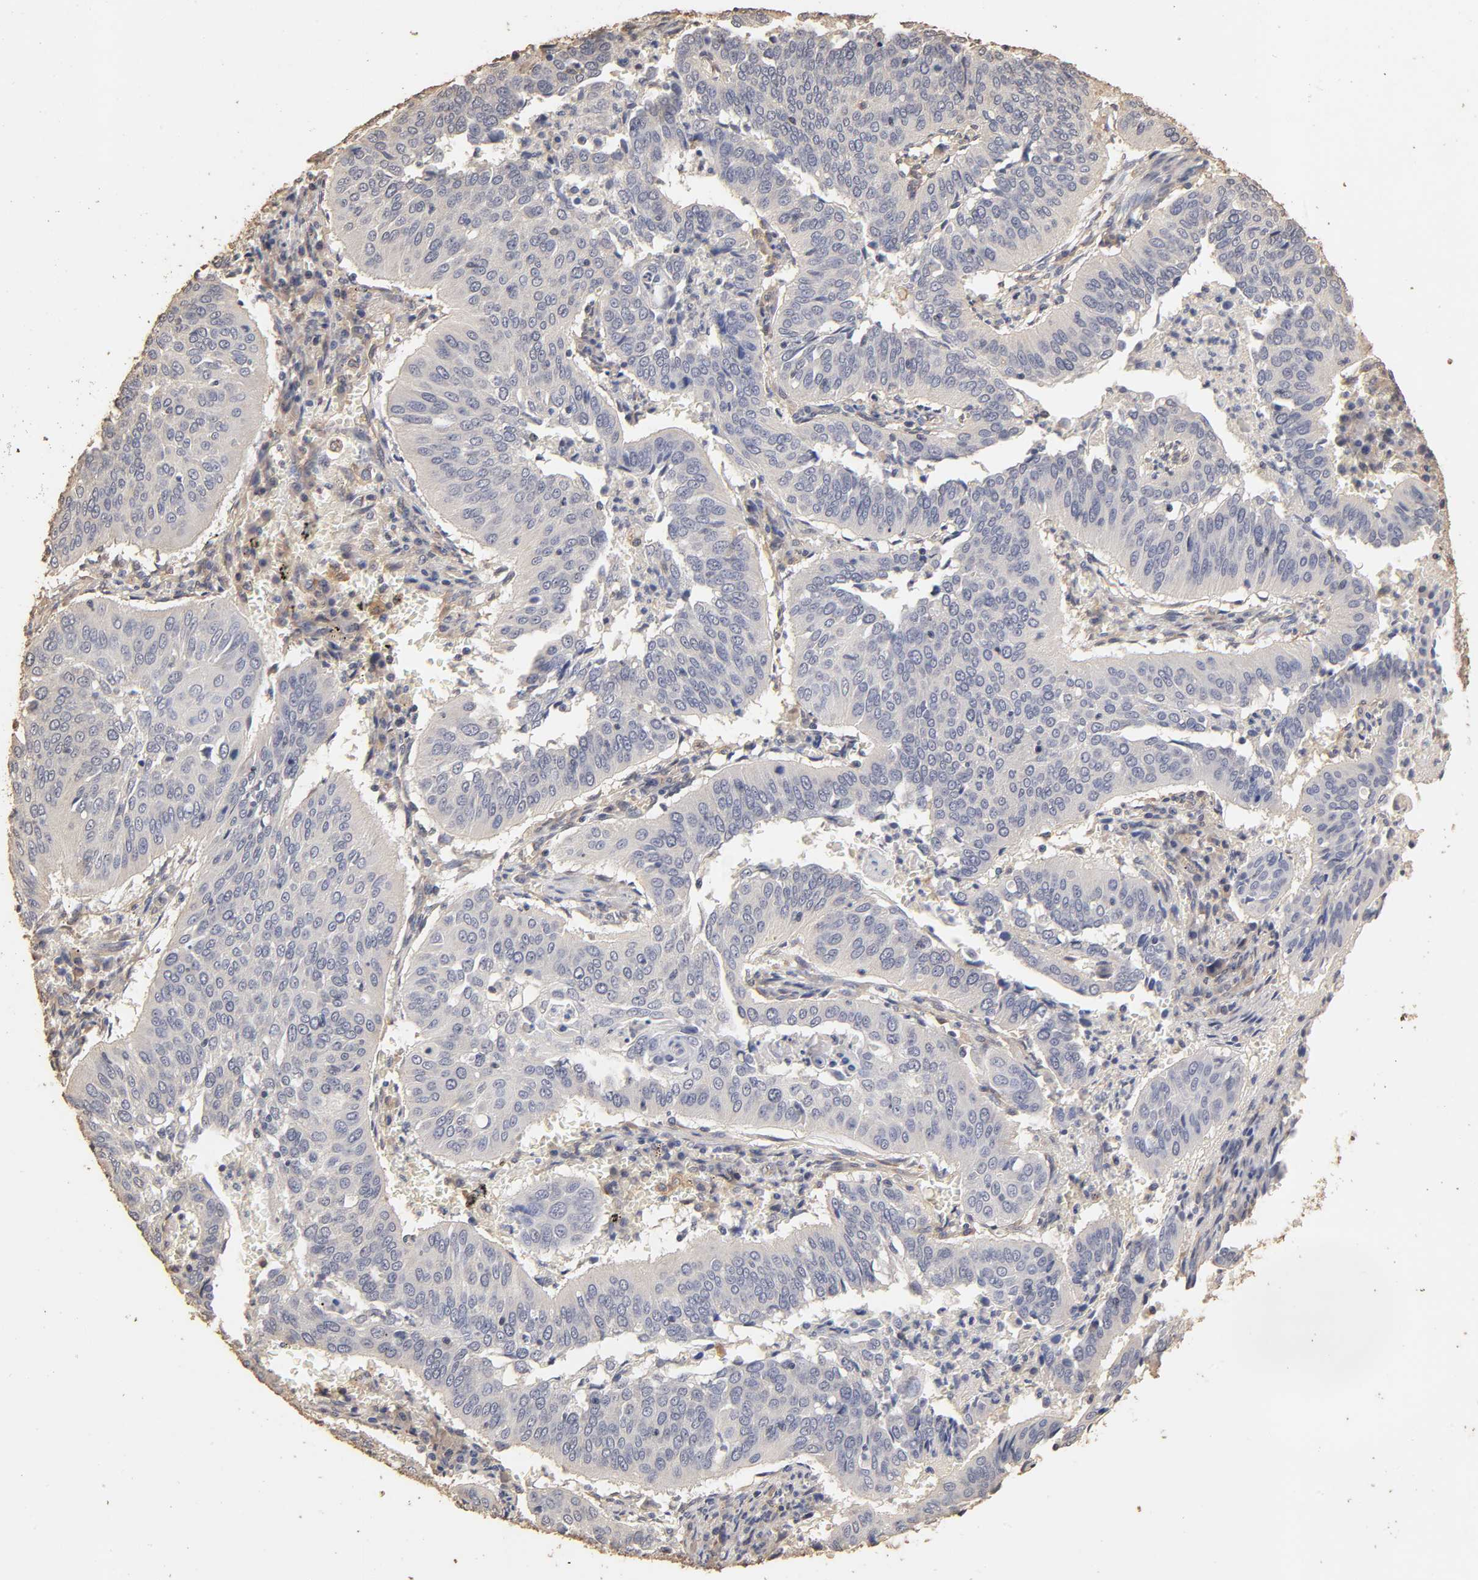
{"staining": {"intensity": "negative", "quantity": "none", "location": "none"}, "tissue": "cervical cancer", "cell_type": "Tumor cells", "image_type": "cancer", "snomed": [{"axis": "morphology", "description": "Squamous cell carcinoma, NOS"}, {"axis": "topography", "description": "Cervix"}], "caption": "Image shows no protein expression in tumor cells of cervical cancer (squamous cell carcinoma) tissue.", "gene": "VSIG4", "patient": {"sex": "female", "age": 39}}